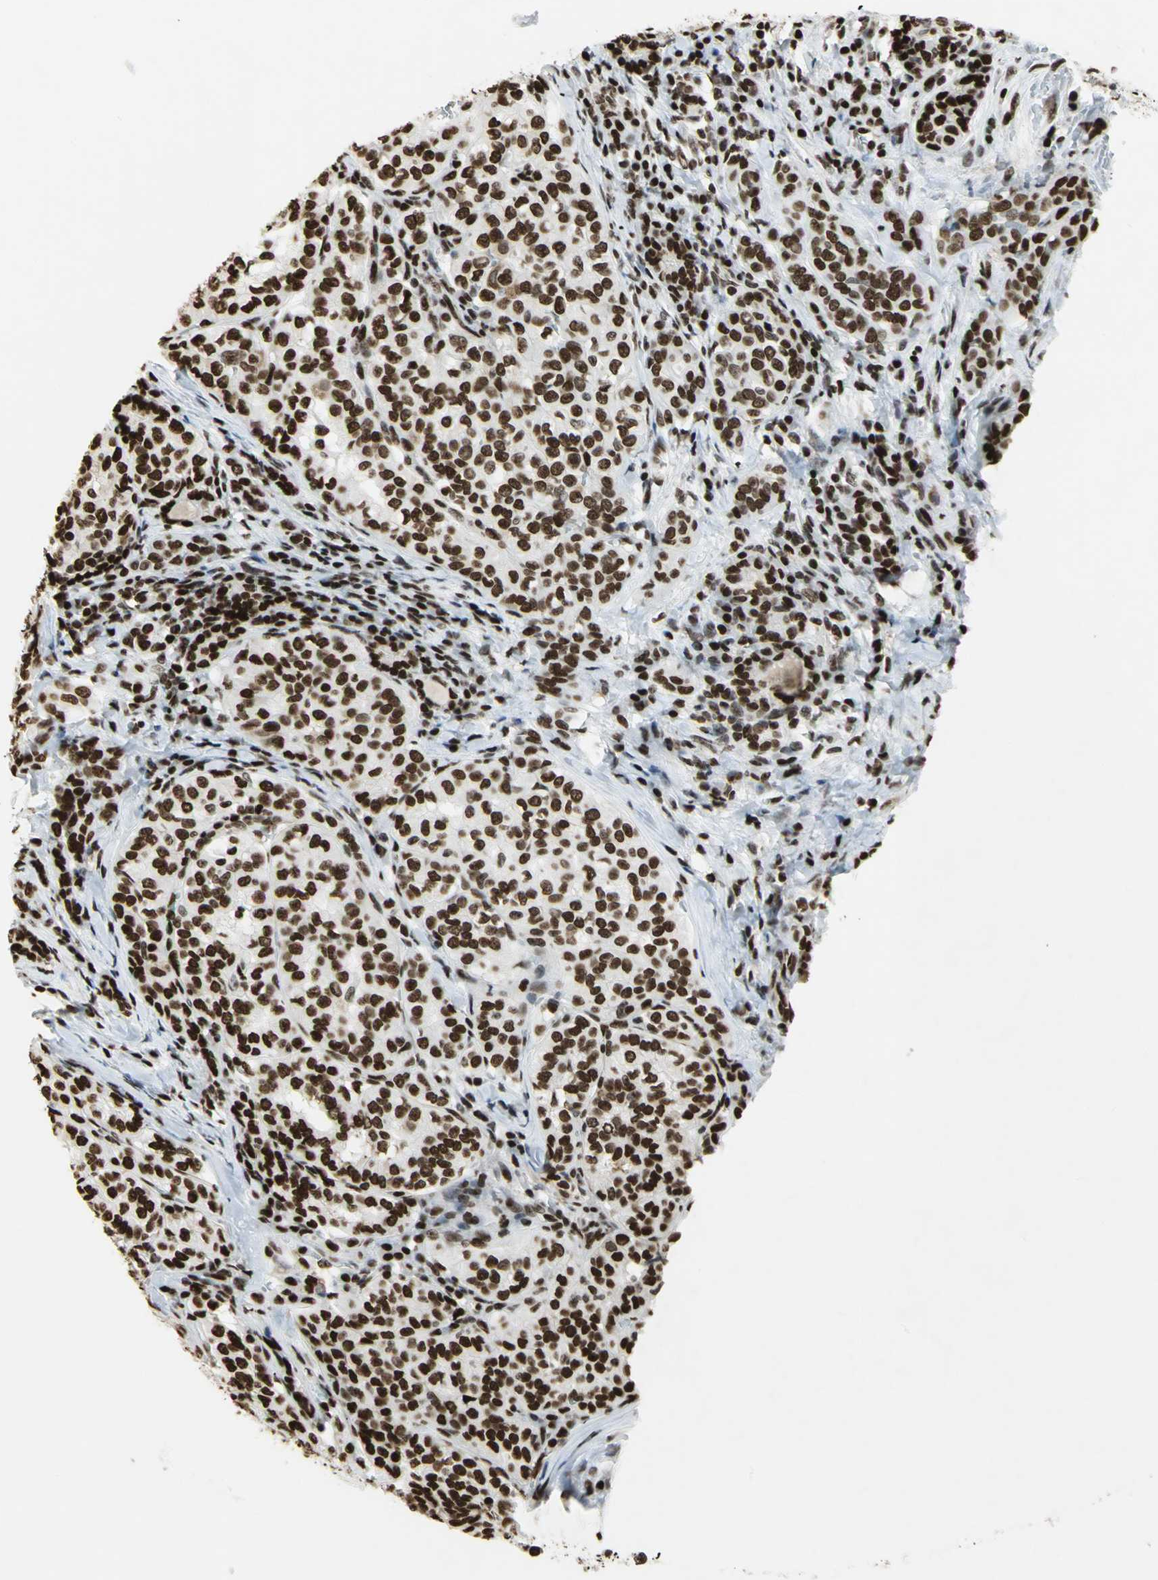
{"staining": {"intensity": "strong", "quantity": ">75%", "location": "nuclear"}, "tissue": "thyroid cancer", "cell_type": "Tumor cells", "image_type": "cancer", "snomed": [{"axis": "morphology", "description": "Papillary adenocarcinoma, NOS"}, {"axis": "topography", "description": "Thyroid gland"}], "caption": "This photomicrograph shows IHC staining of papillary adenocarcinoma (thyroid), with high strong nuclear staining in about >75% of tumor cells.", "gene": "HMGB1", "patient": {"sex": "female", "age": 30}}